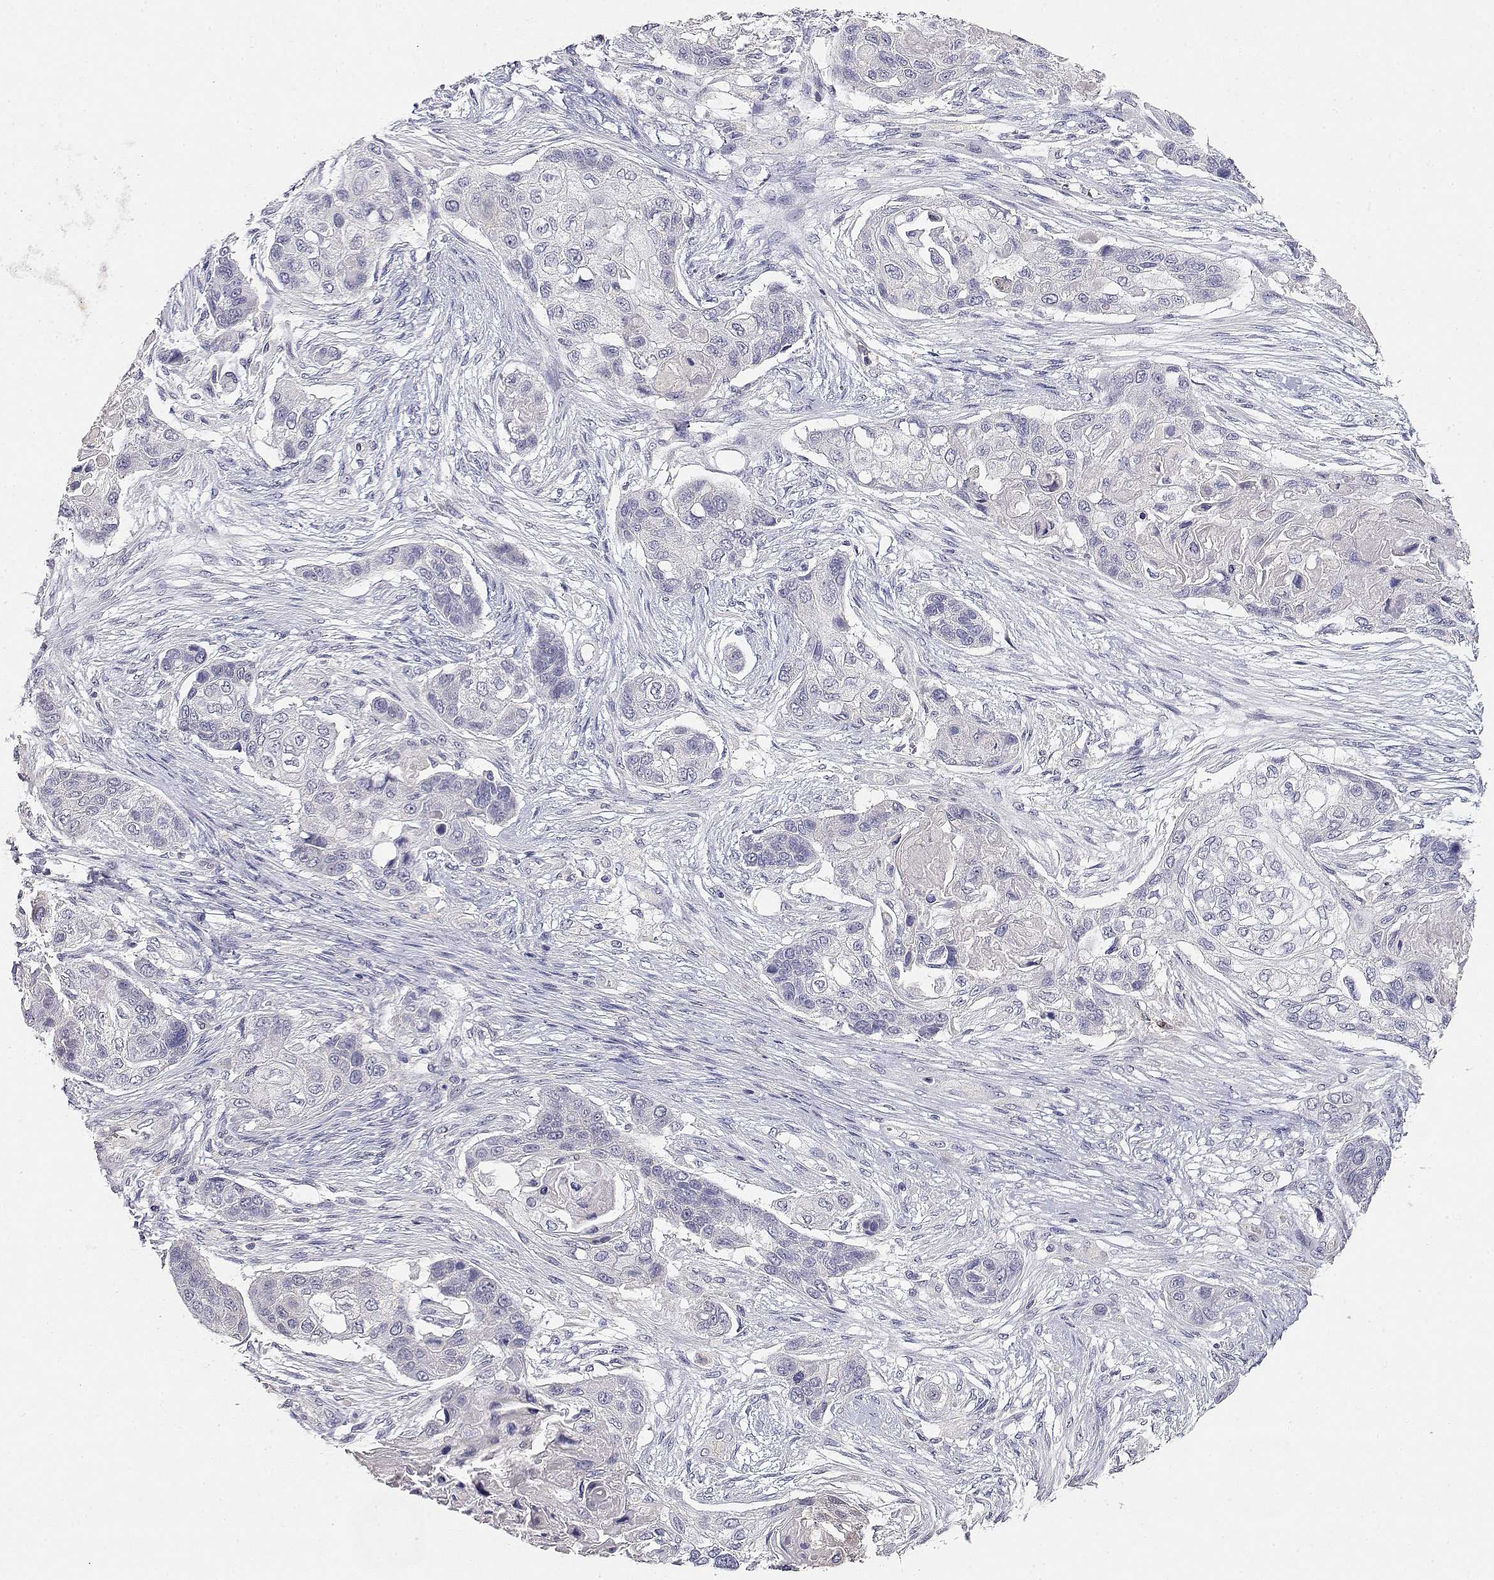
{"staining": {"intensity": "negative", "quantity": "none", "location": "none"}, "tissue": "lung cancer", "cell_type": "Tumor cells", "image_type": "cancer", "snomed": [{"axis": "morphology", "description": "Squamous cell carcinoma, NOS"}, {"axis": "topography", "description": "Lung"}], "caption": "There is no significant staining in tumor cells of squamous cell carcinoma (lung).", "gene": "ADA", "patient": {"sex": "male", "age": 69}}